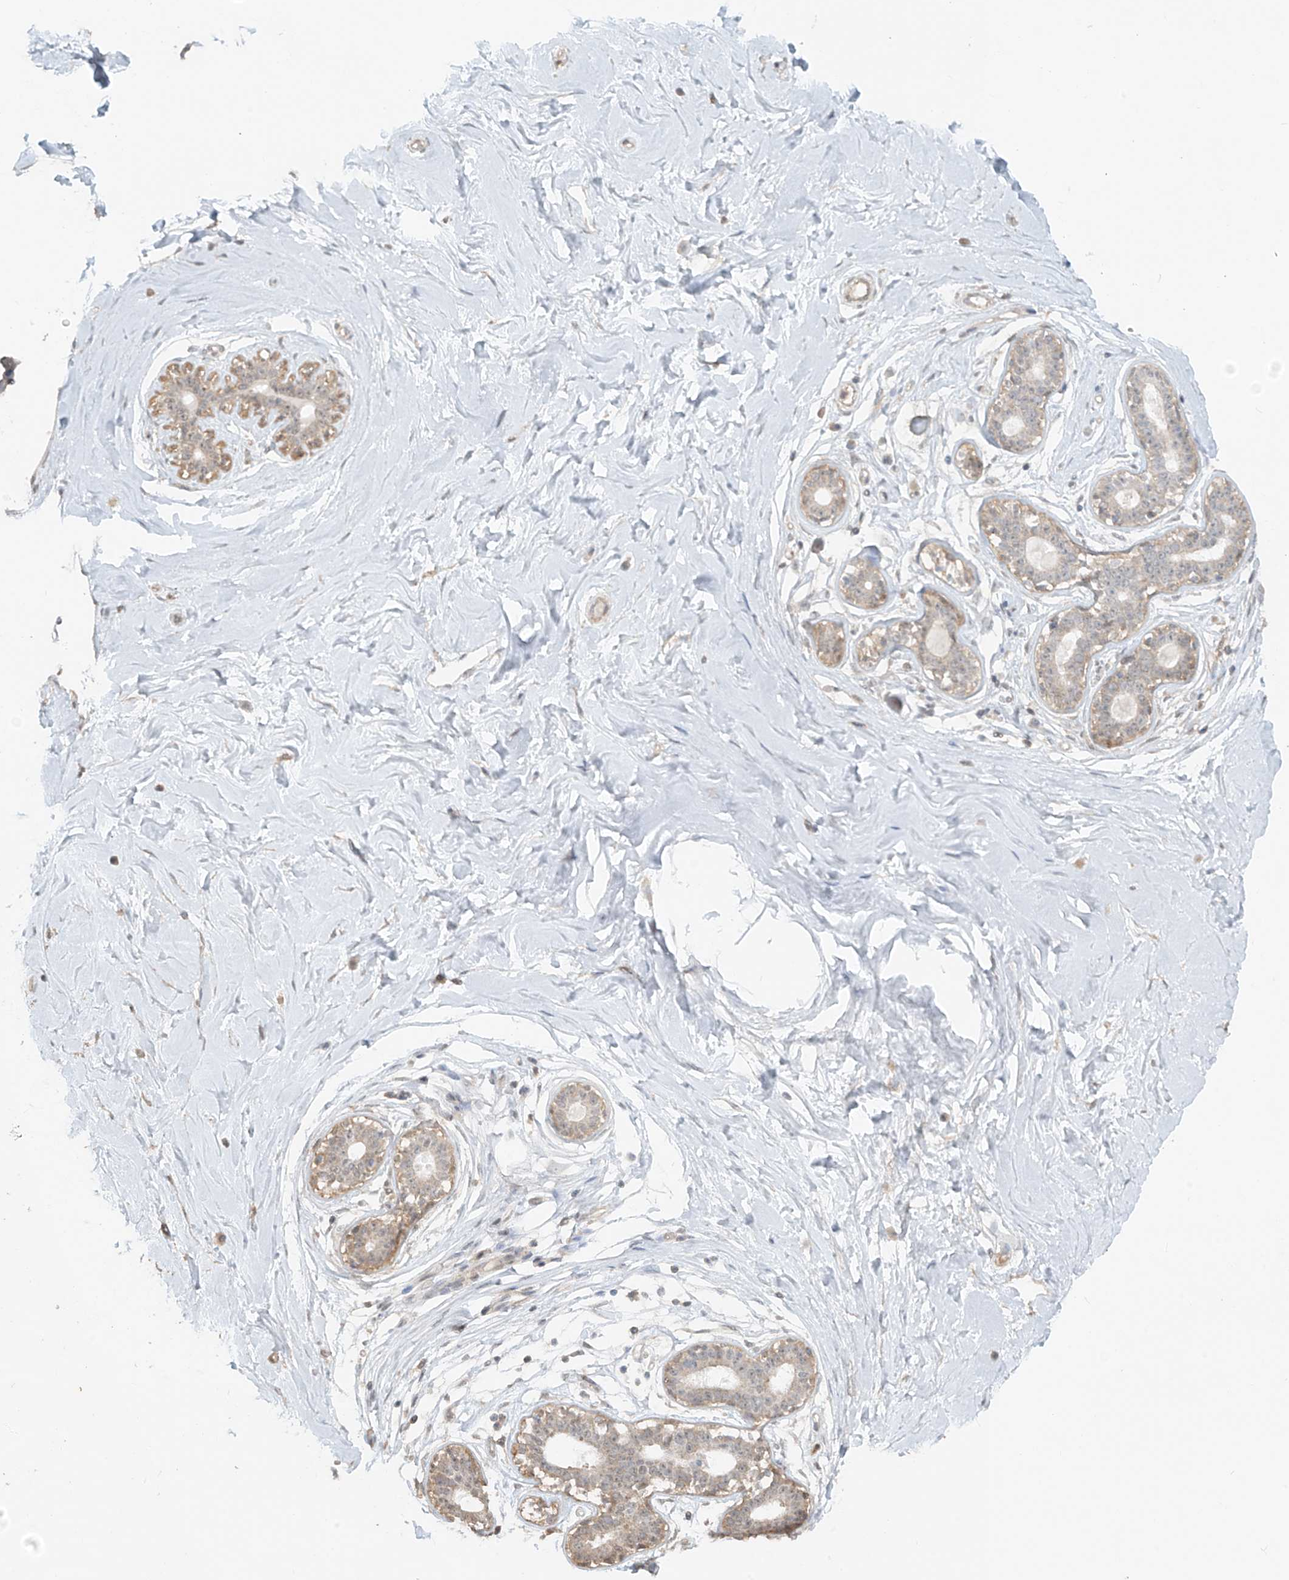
{"staining": {"intensity": "weak", "quantity": "25%-75%", "location": "cytoplasmic/membranous"}, "tissue": "breast", "cell_type": "Adipocytes", "image_type": "normal", "snomed": [{"axis": "morphology", "description": "Normal tissue, NOS"}, {"axis": "morphology", "description": "Adenoma, NOS"}, {"axis": "topography", "description": "Breast"}], "caption": "Normal breast was stained to show a protein in brown. There is low levels of weak cytoplasmic/membranous staining in approximately 25%-75% of adipocytes.", "gene": "ABCD1", "patient": {"sex": "female", "age": 23}}